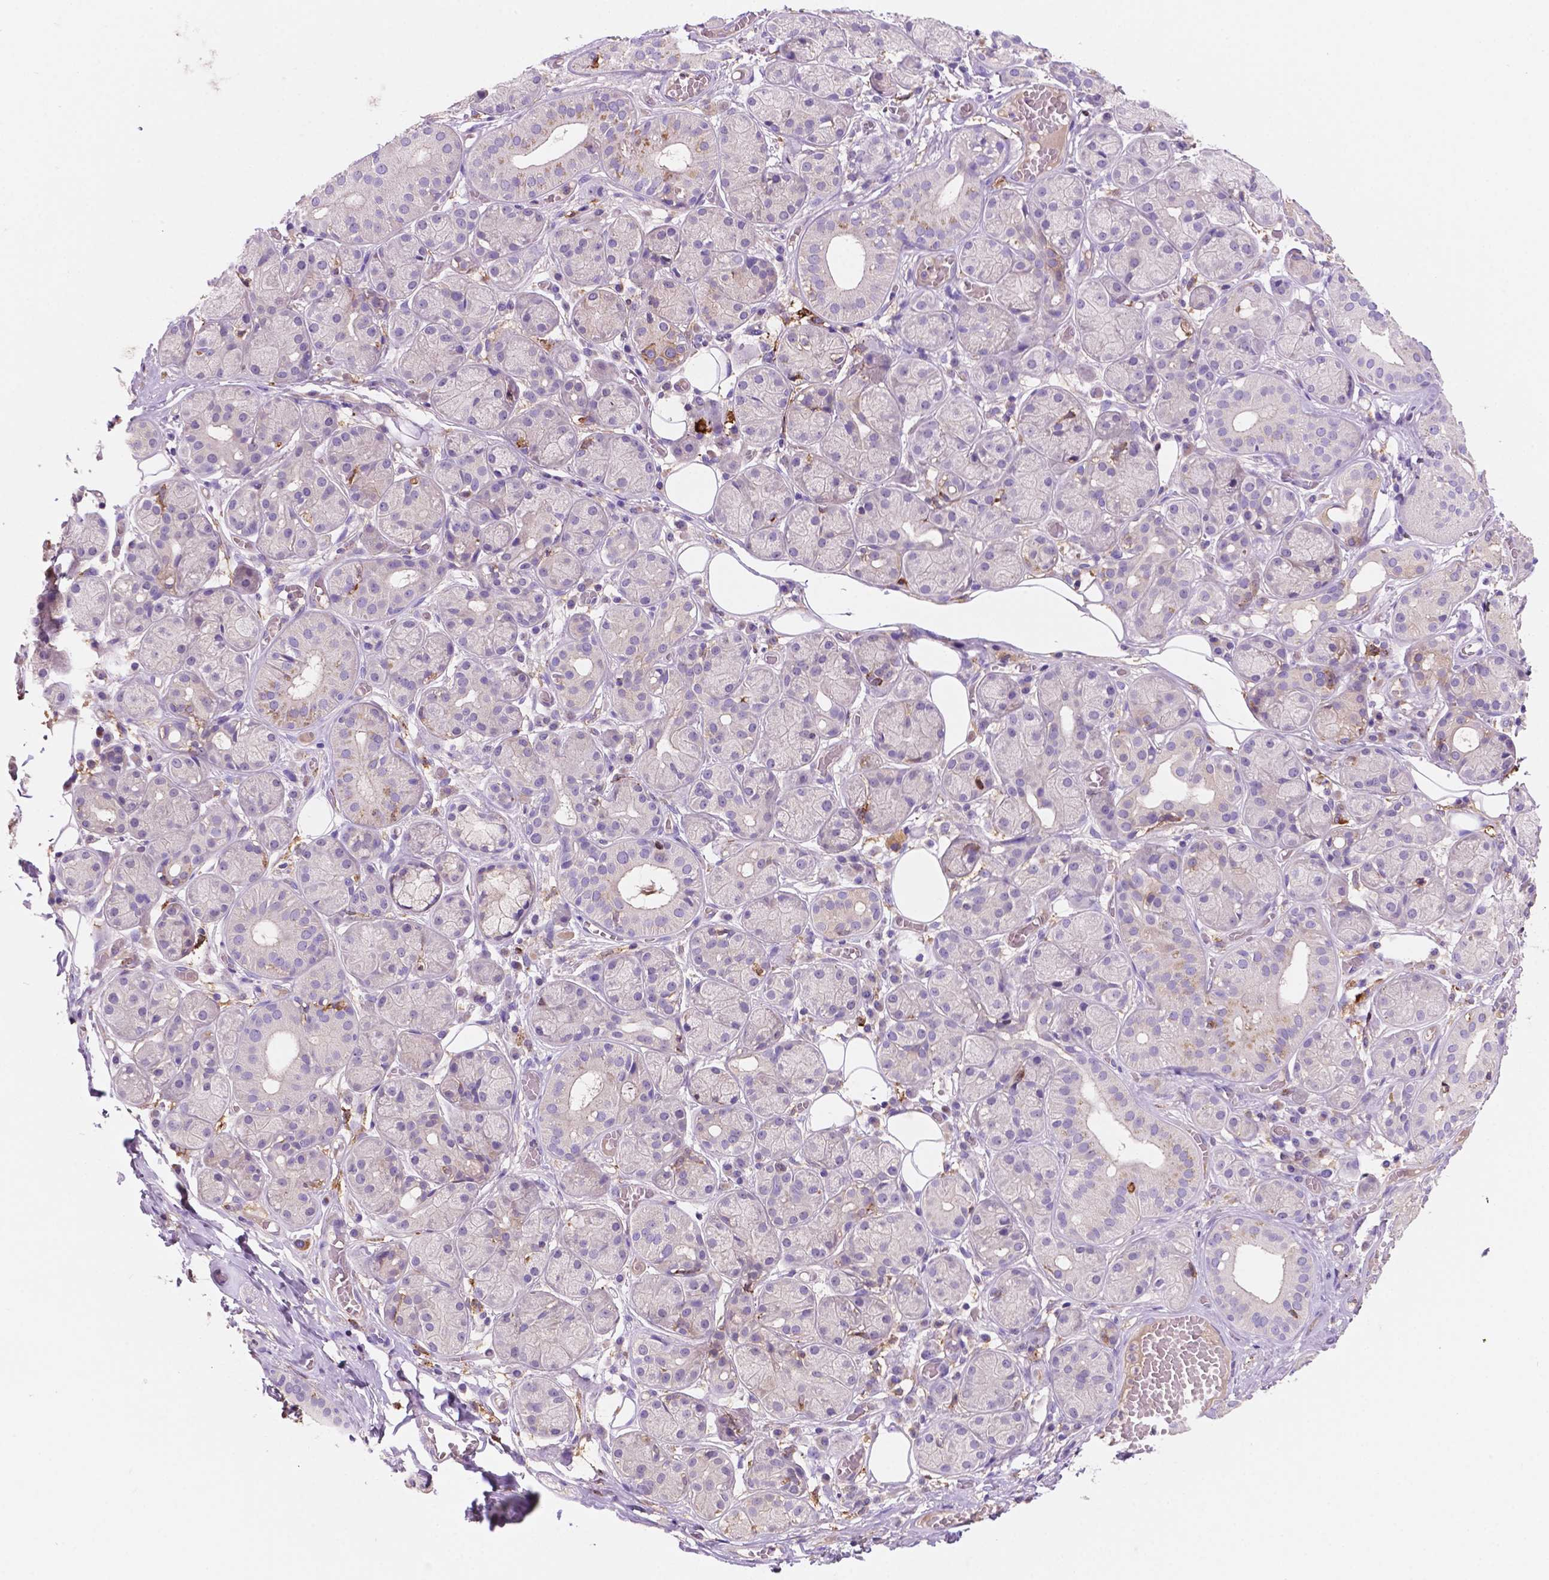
{"staining": {"intensity": "weak", "quantity": "<25%", "location": "cytoplasmic/membranous"}, "tissue": "salivary gland", "cell_type": "Glandular cells", "image_type": "normal", "snomed": [{"axis": "morphology", "description": "Normal tissue, NOS"}, {"axis": "topography", "description": "Salivary gland"}, {"axis": "topography", "description": "Peripheral nerve tissue"}], "caption": "Glandular cells show no significant expression in normal salivary gland. (DAB (3,3'-diaminobenzidine) IHC, high magnification).", "gene": "MKRN2OS", "patient": {"sex": "male", "age": 71}}